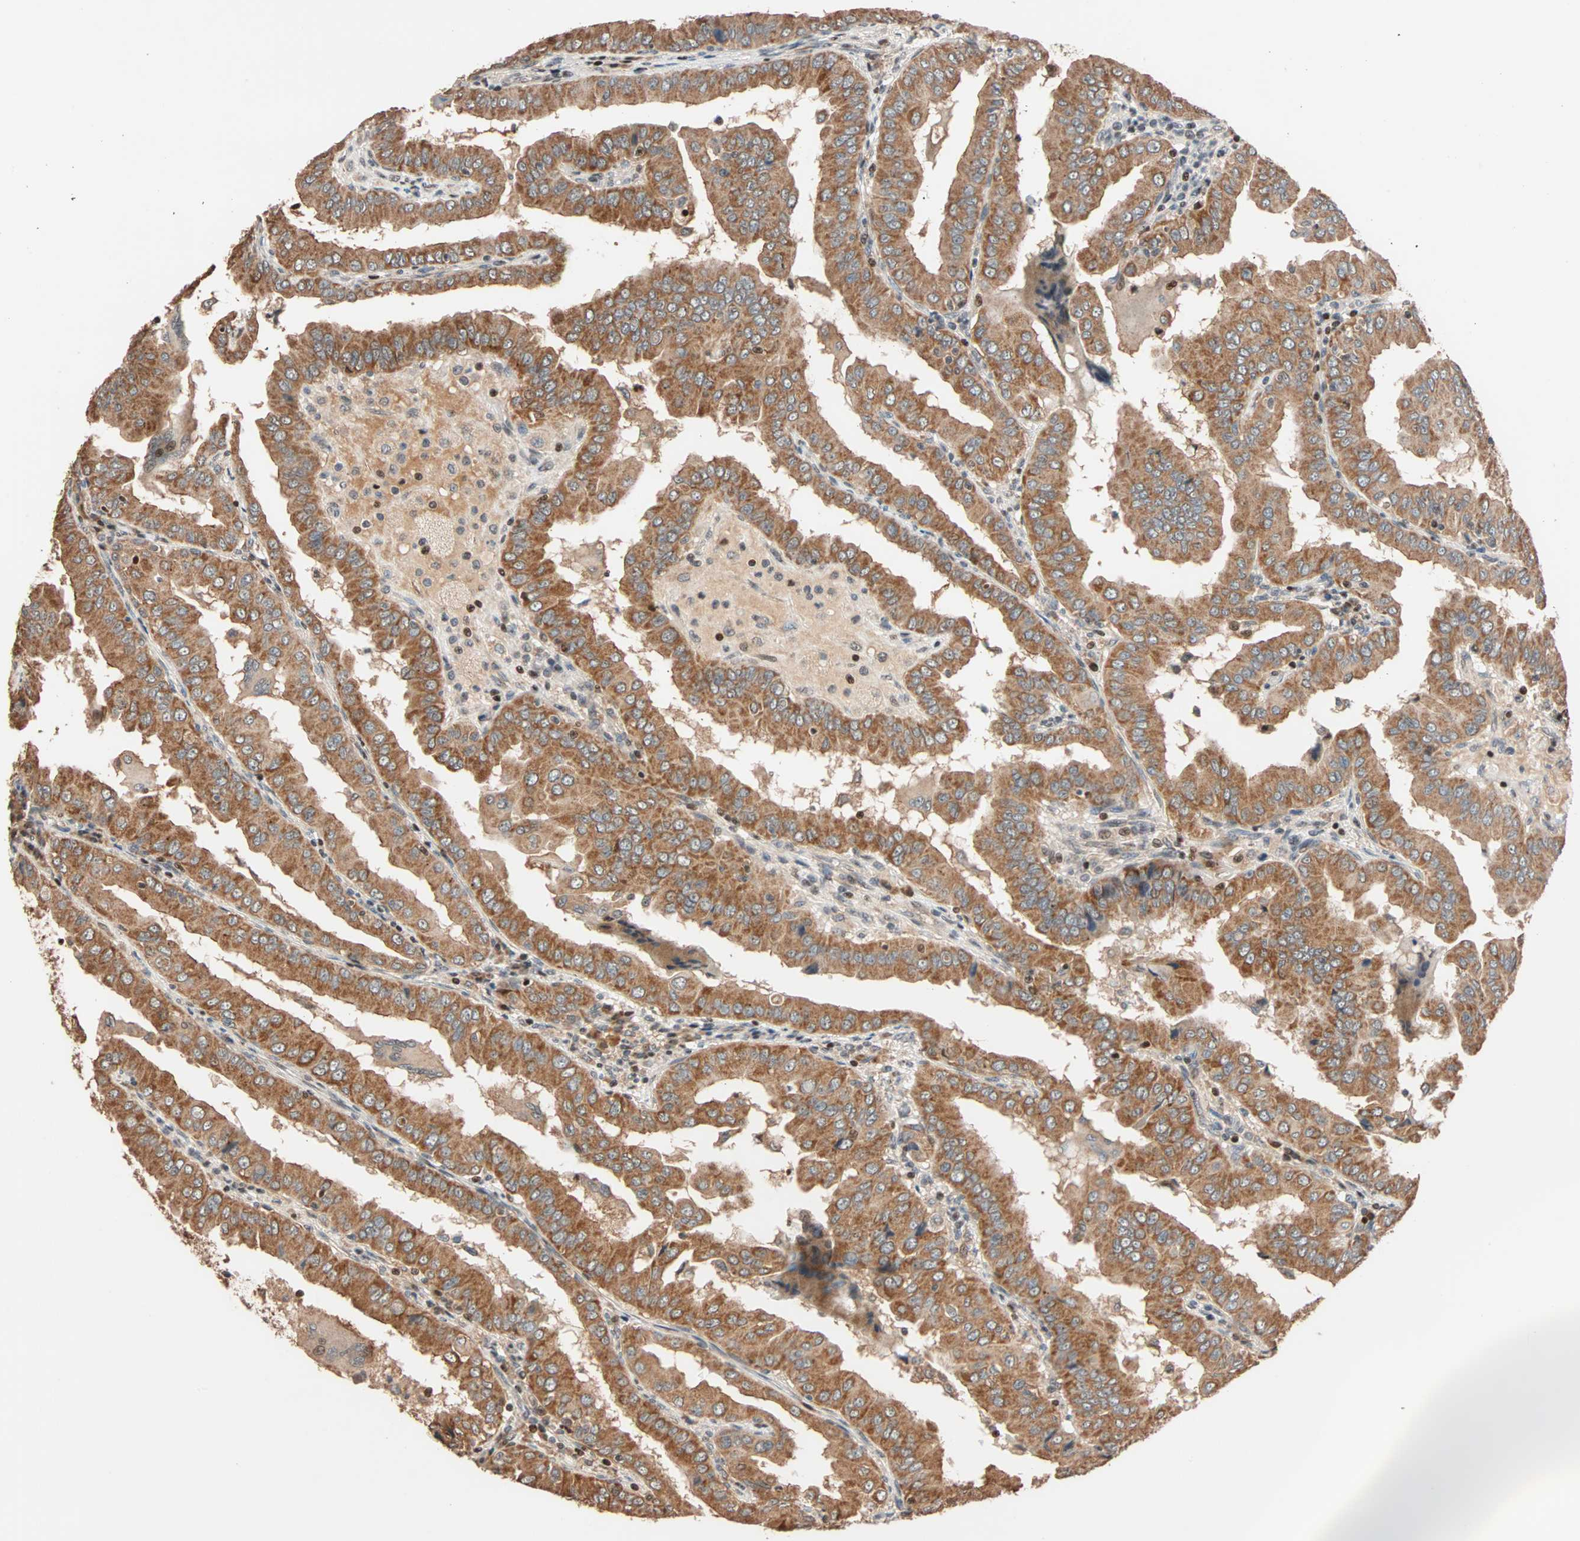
{"staining": {"intensity": "moderate", "quantity": ">75%", "location": "cytoplasmic/membranous"}, "tissue": "thyroid cancer", "cell_type": "Tumor cells", "image_type": "cancer", "snomed": [{"axis": "morphology", "description": "Papillary adenocarcinoma, NOS"}, {"axis": "topography", "description": "Thyroid gland"}], "caption": "Human thyroid papillary adenocarcinoma stained for a protein (brown) reveals moderate cytoplasmic/membranous positive staining in about >75% of tumor cells.", "gene": "HECW1", "patient": {"sex": "male", "age": 33}}